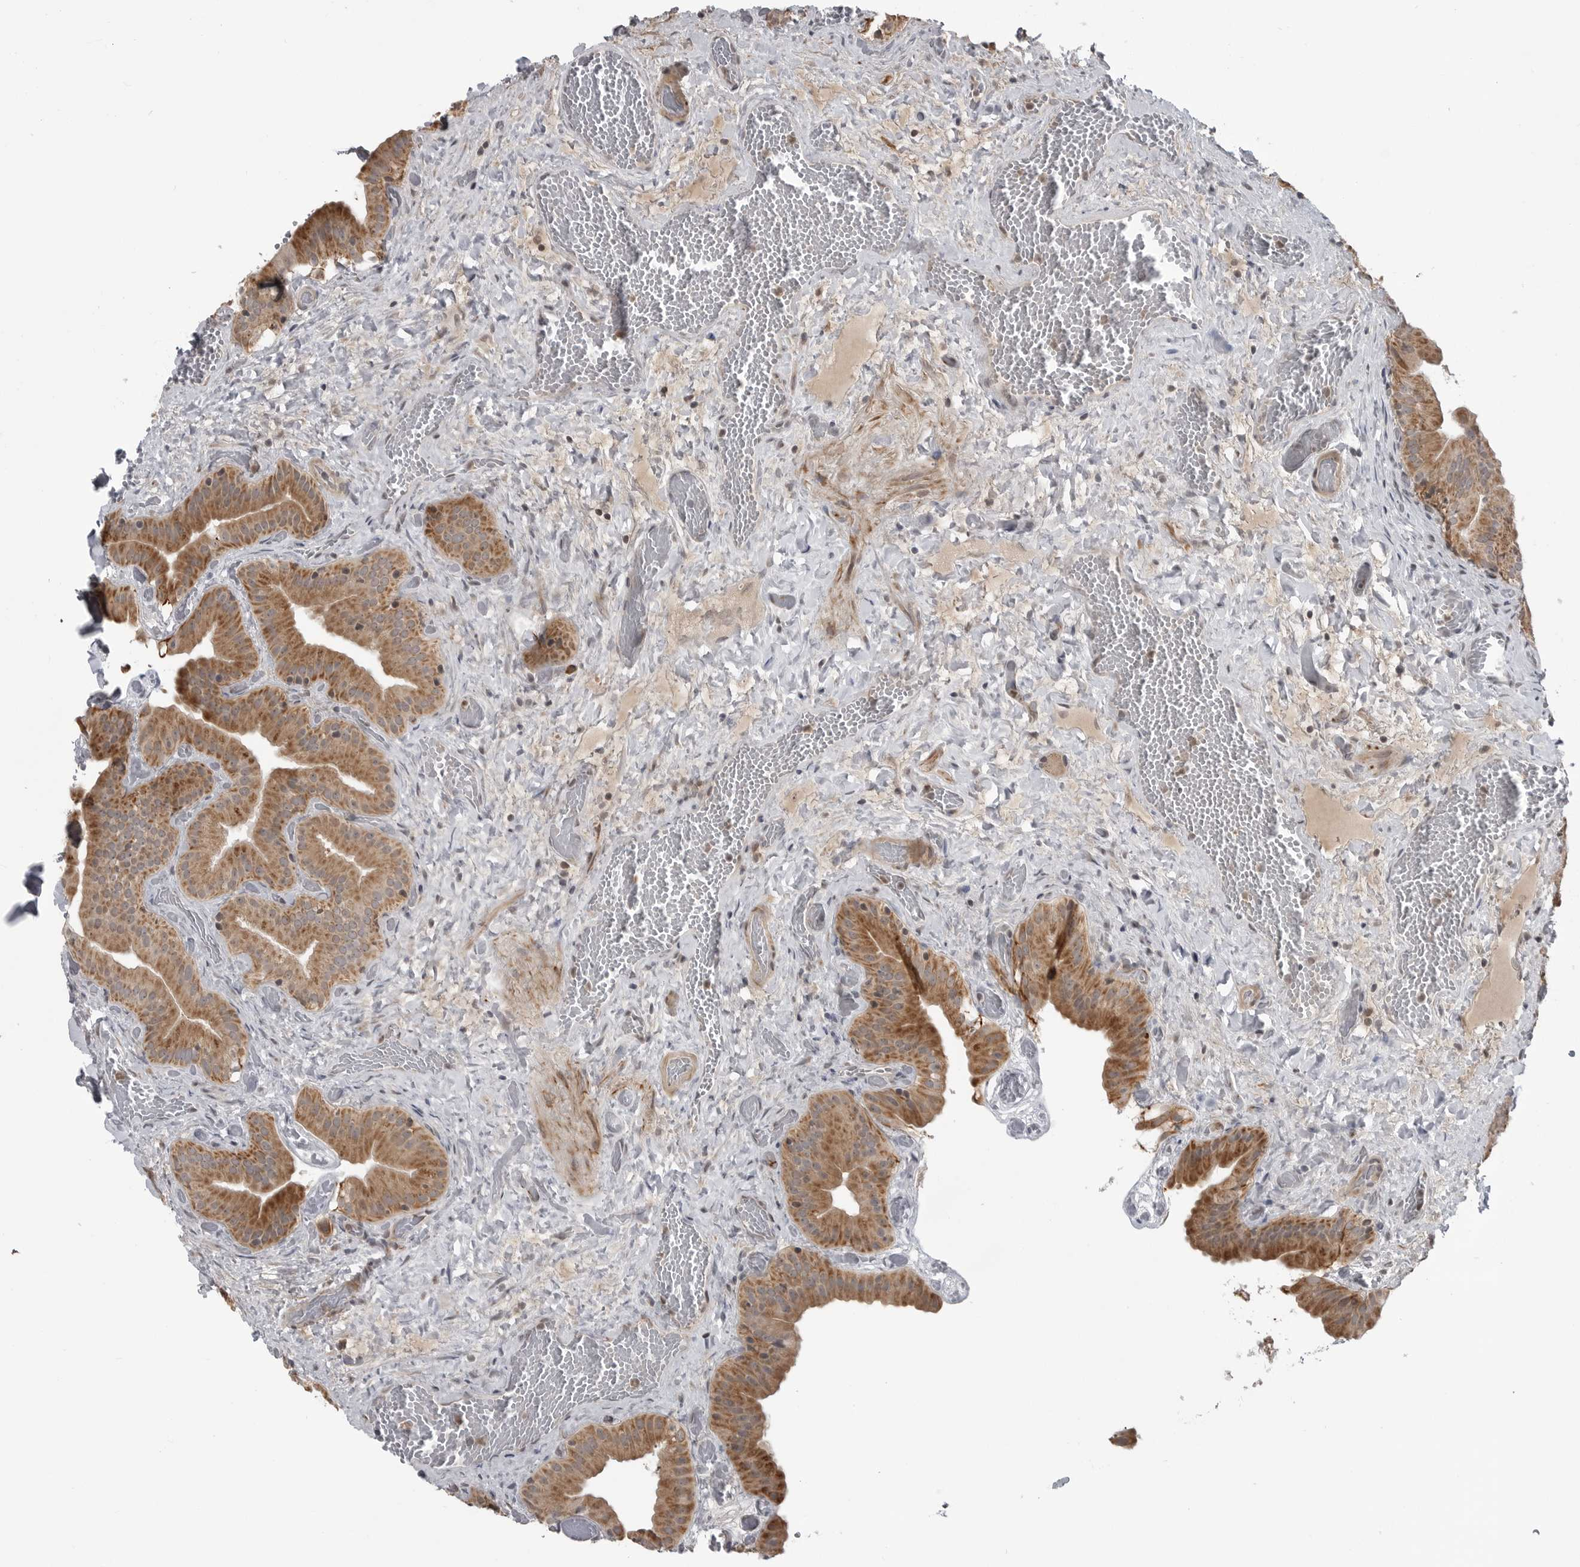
{"staining": {"intensity": "moderate", "quantity": ">75%", "location": "cytoplasmic/membranous"}, "tissue": "gallbladder", "cell_type": "Glandular cells", "image_type": "normal", "snomed": [{"axis": "morphology", "description": "Normal tissue, NOS"}, {"axis": "topography", "description": "Gallbladder"}], "caption": "Gallbladder stained with a brown dye demonstrates moderate cytoplasmic/membranous positive staining in about >75% of glandular cells.", "gene": "FAAP100", "patient": {"sex": "female", "age": 64}}